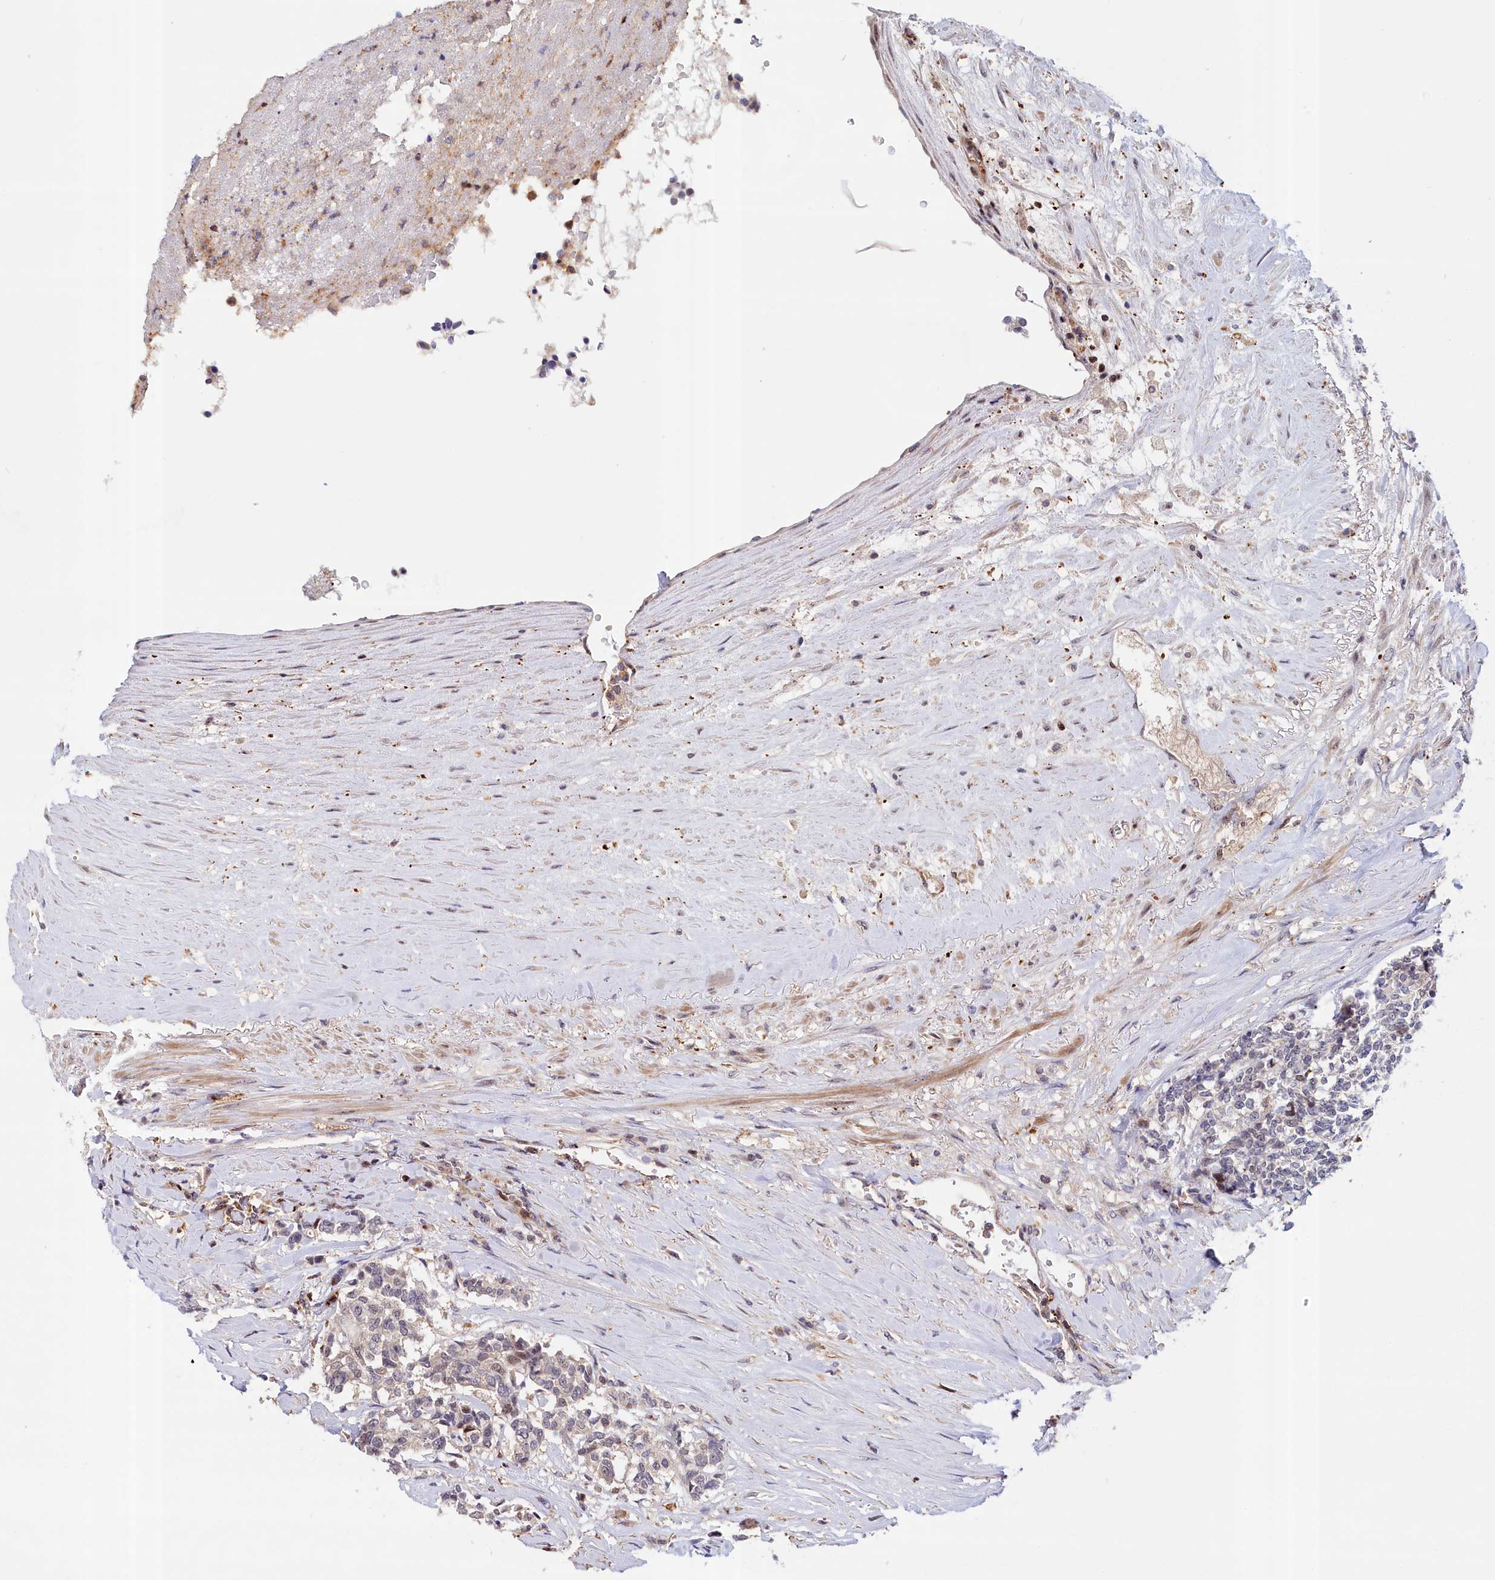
{"staining": {"intensity": "negative", "quantity": "none", "location": "none"}, "tissue": "carcinoid", "cell_type": "Tumor cells", "image_type": "cancer", "snomed": [{"axis": "morphology", "description": "Carcinoid, malignant, NOS"}, {"axis": "topography", "description": "Pancreas"}], "caption": "Tumor cells show no significant protein expression in malignant carcinoid.", "gene": "NEURL4", "patient": {"sex": "female", "age": 54}}